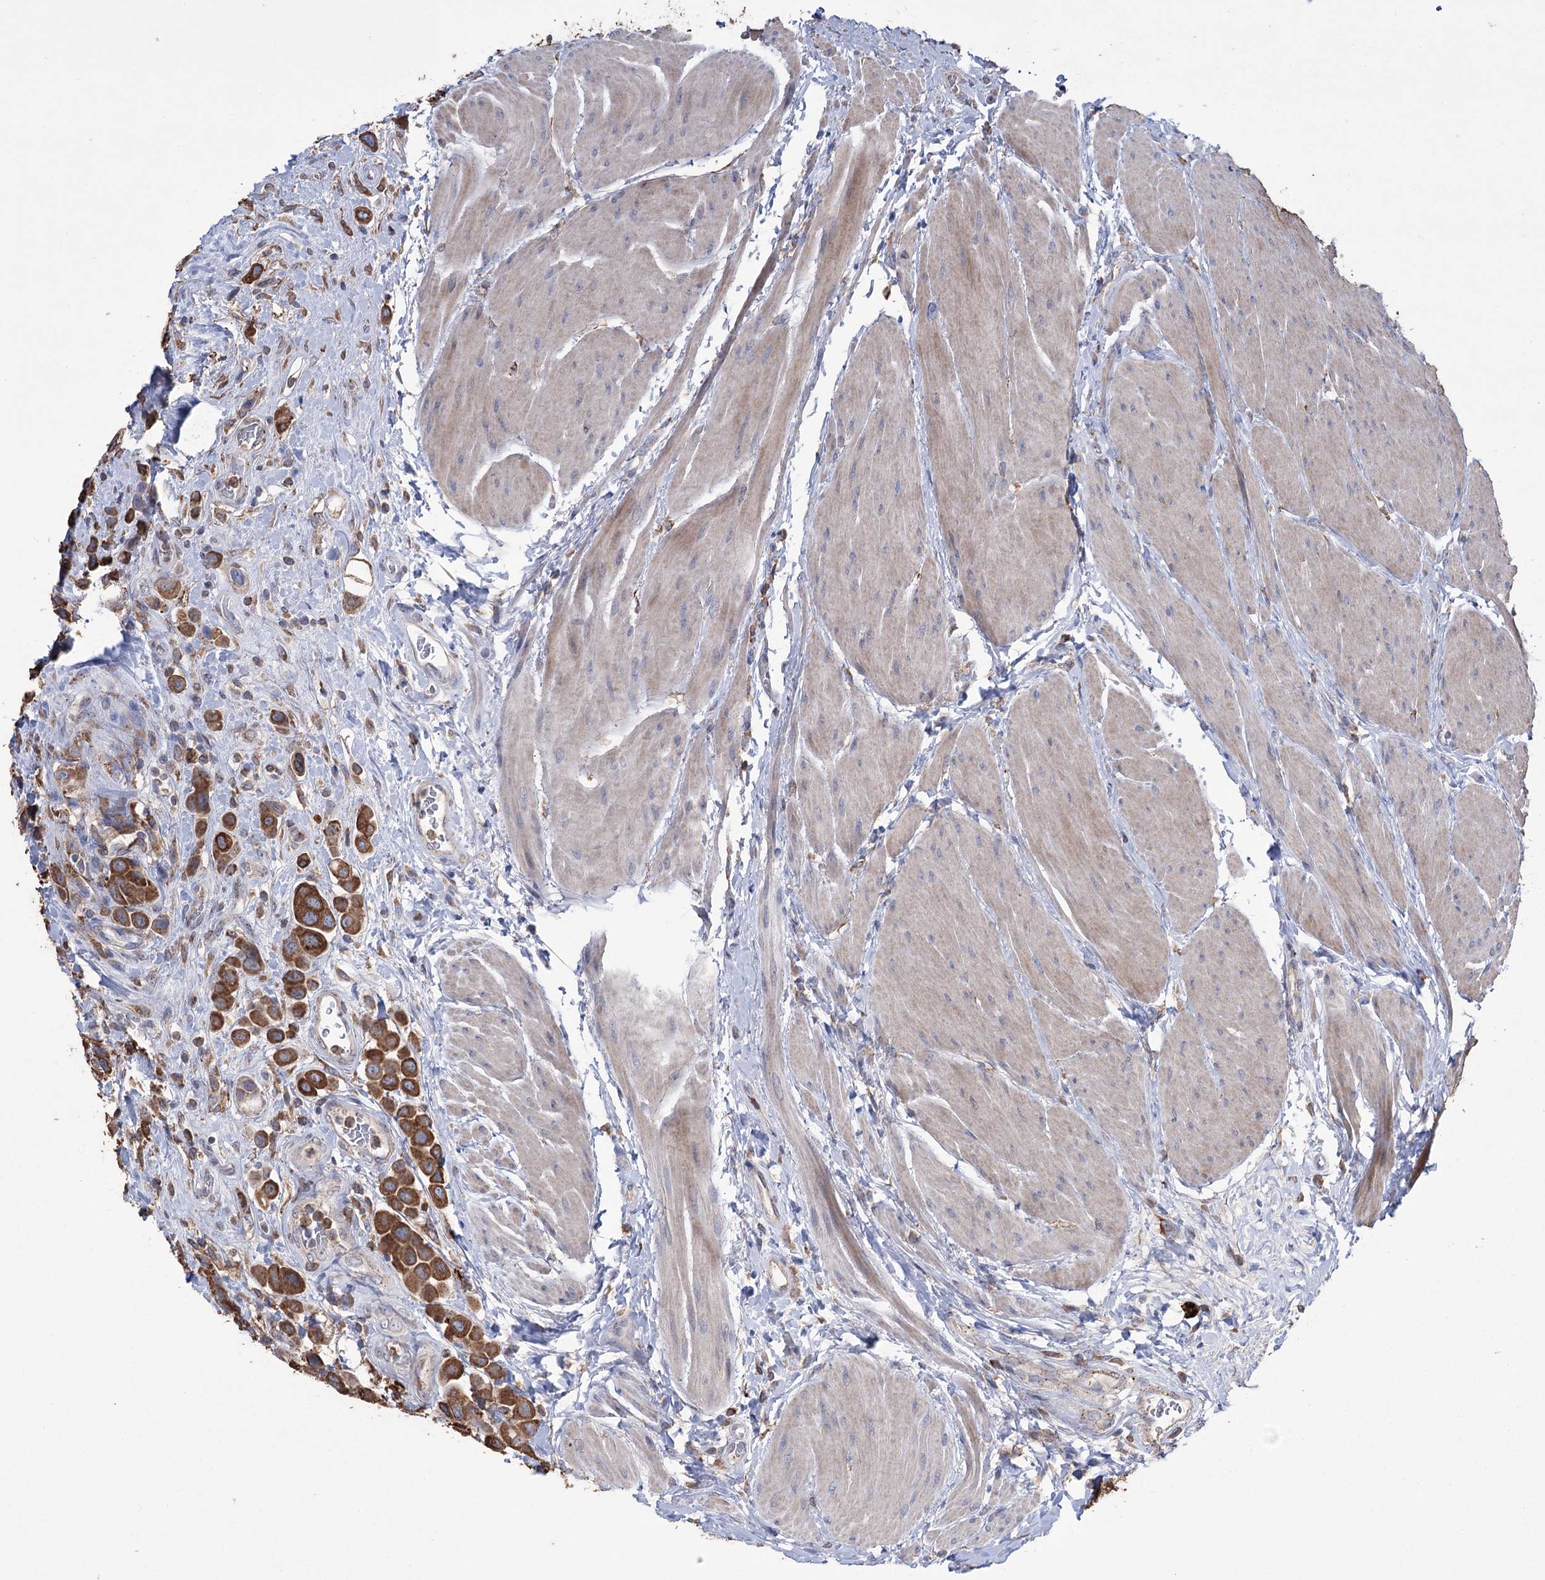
{"staining": {"intensity": "strong", "quantity": ">75%", "location": "cytoplasmic/membranous"}, "tissue": "urothelial cancer", "cell_type": "Tumor cells", "image_type": "cancer", "snomed": [{"axis": "morphology", "description": "Urothelial carcinoma, High grade"}, {"axis": "topography", "description": "Urinary bladder"}], "caption": "Protein expression analysis of human urothelial cancer reveals strong cytoplasmic/membranous staining in about >75% of tumor cells.", "gene": "TRIM71", "patient": {"sex": "male", "age": 50}}